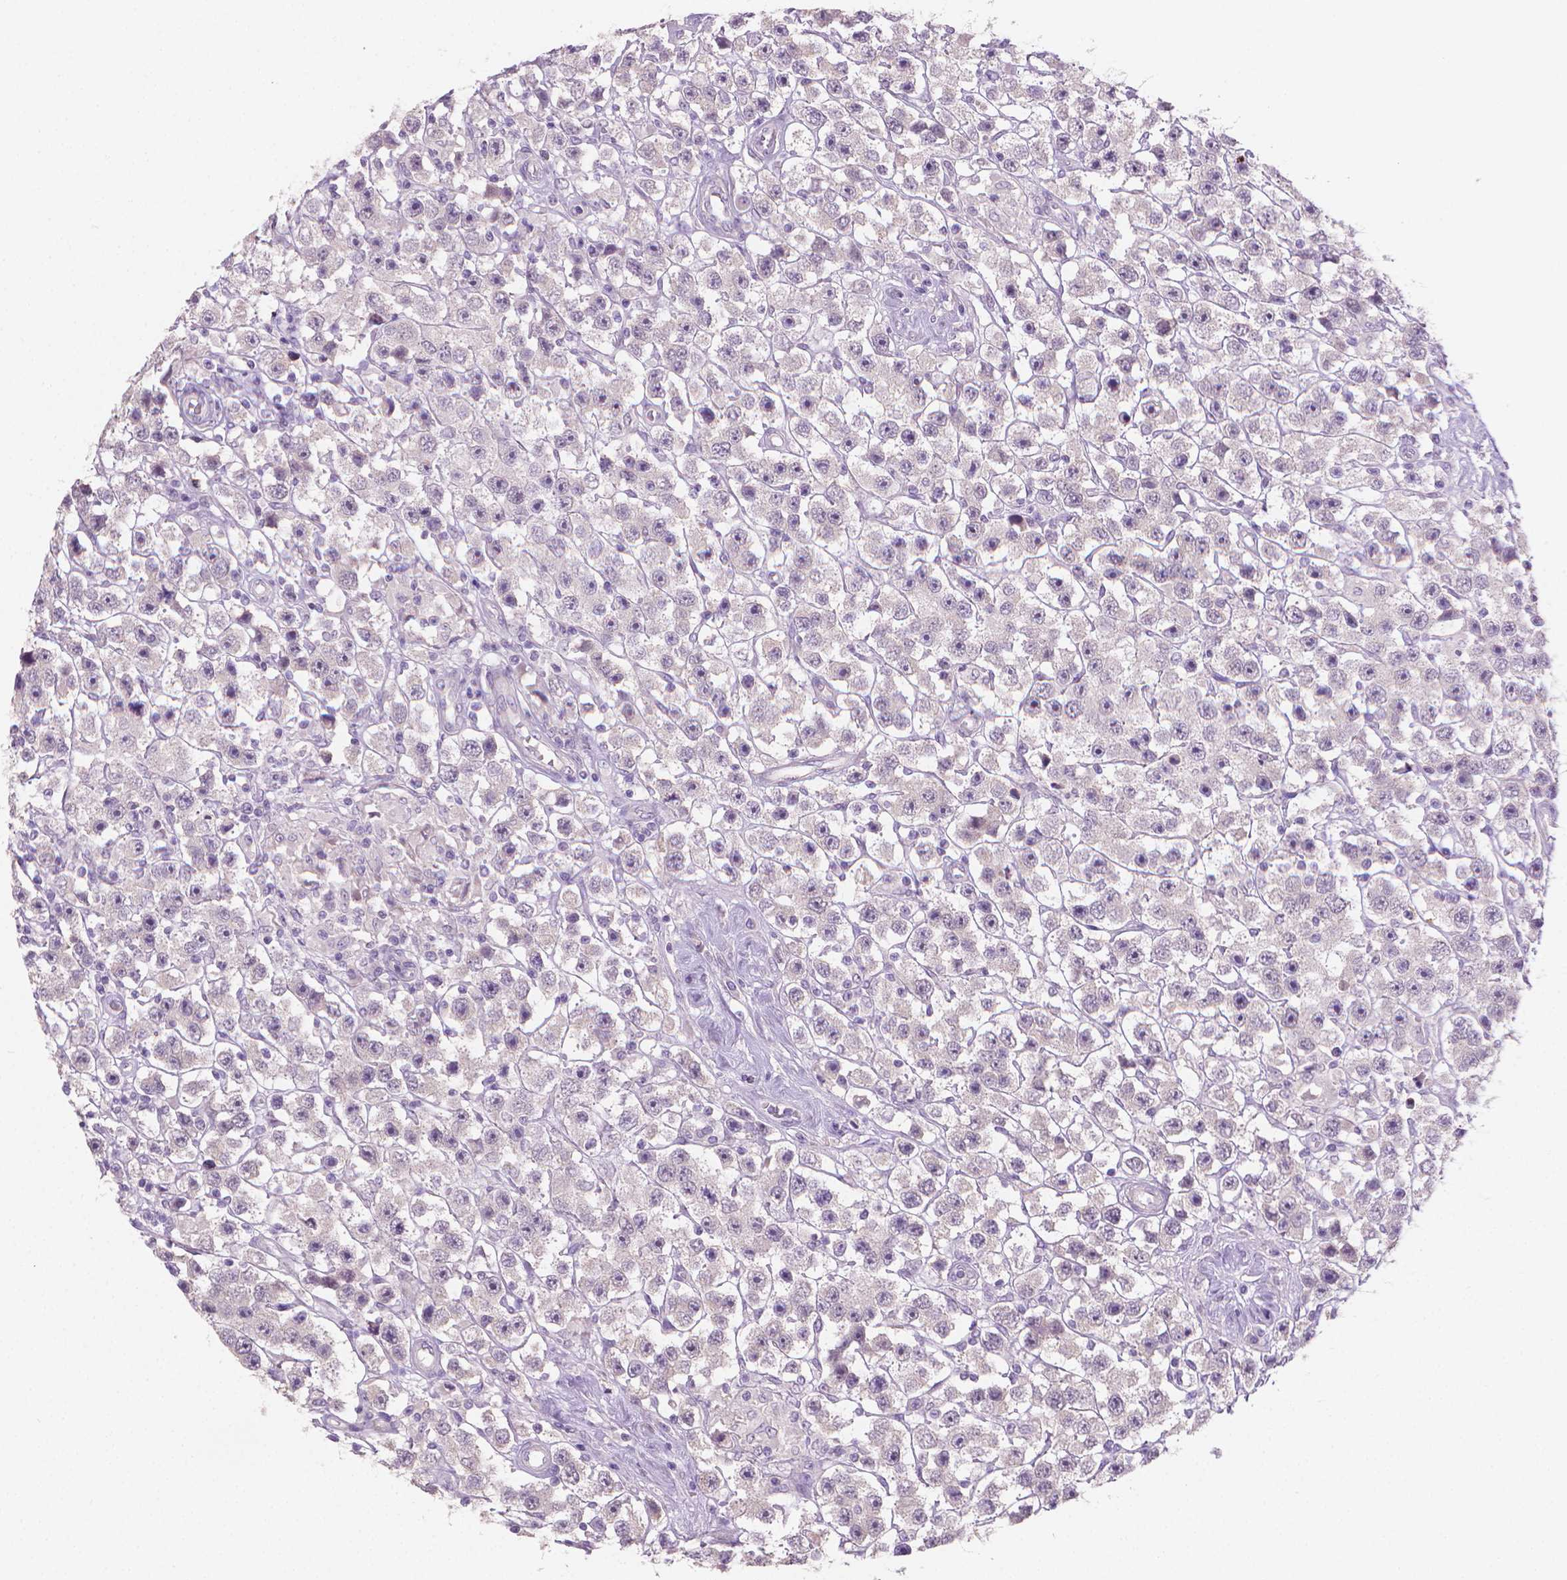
{"staining": {"intensity": "negative", "quantity": "none", "location": "none"}, "tissue": "testis cancer", "cell_type": "Tumor cells", "image_type": "cancer", "snomed": [{"axis": "morphology", "description": "Seminoma, NOS"}, {"axis": "topography", "description": "Testis"}], "caption": "Histopathology image shows no protein expression in tumor cells of testis seminoma tissue. Brightfield microscopy of immunohistochemistry stained with DAB (3,3'-diaminobenzidine) (brown) and hematoxylin (blue), captured at high magnification.", "gene": "GSDMA", "patient": {"sex": "male", "age": 45}}